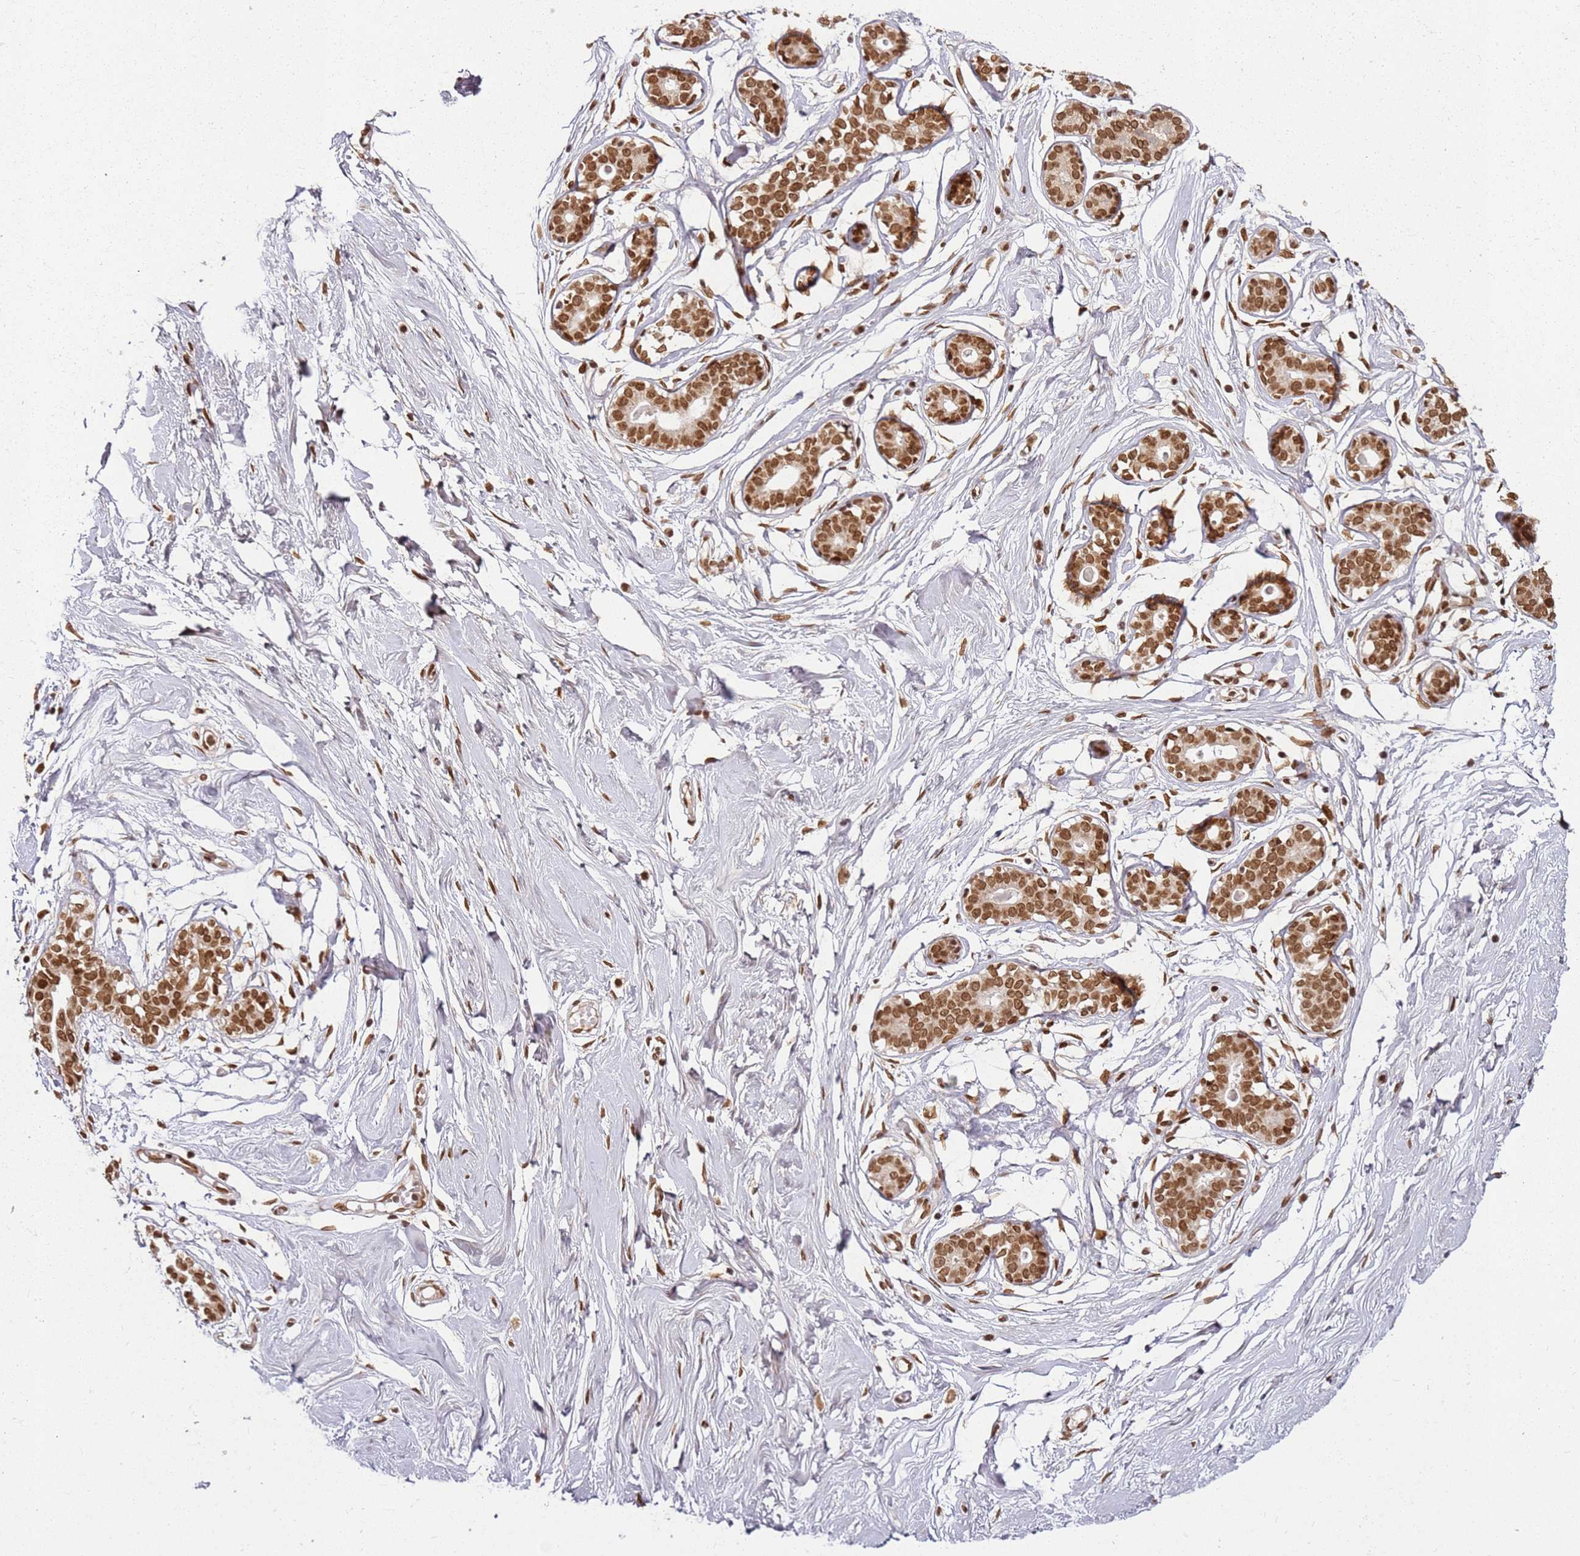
{"staining": {"intensity": "moderate", "quantity": ">75%", "location": "nuclear"}, "tissue": "breast", "cell_type": "Adipocytes", "image_type": "normal", "snomed": [{"axis": "morphology", "description": "Normal tissue, NOS"}, {"axis": "morphology", "description": "Adenoma, NOS"}, {"axis": "topography", "description": "Breast"}], "caption": "Adipocytes exhibit moderate nuclear staining in about >75% of cells in benign breast. (brown staining indicates protein expression, while blue staining denotes nuclei).", "gene": "TENT4A", "patient": {"sex": "female", "age": 23}}